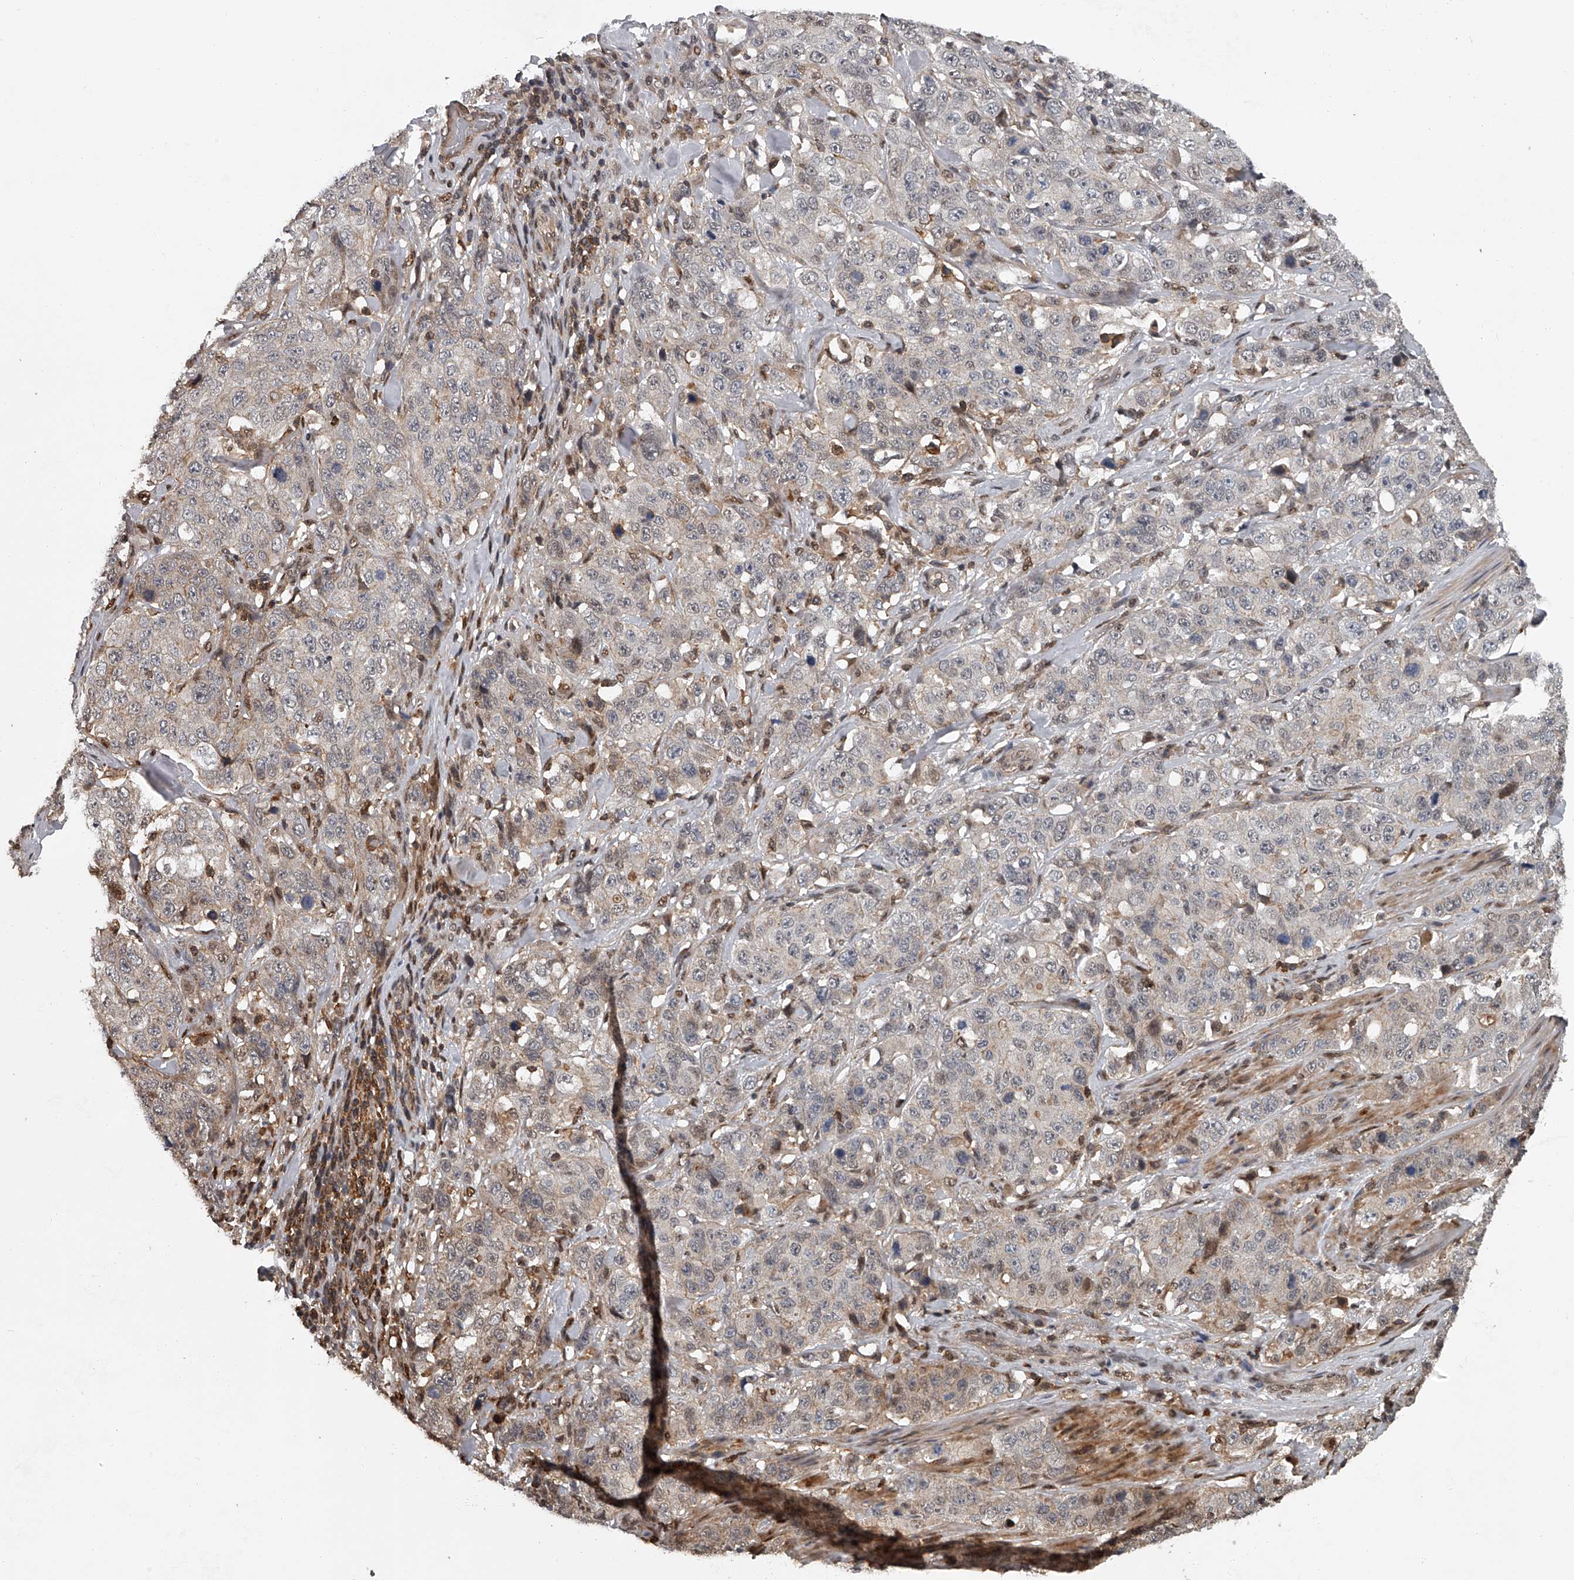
{"staining": {"intensity": "negative", "quantity": "none", "location": "none"}, "tissue": "stomach cancer", "cell_type": "Tumor cells", "image_type": "cancer", "snomed": [{"axis": "morphology", "description": "Adenocarcinoma, NOS"}, {"axis": "topography", "description": "Stomach"}], "caption": "A high-resolution photomicrograph shows IHC staining of adenocarcinoma (stomach), which demonstrates no significant expression in tumor cells. (DAB (3,3'-diaminobenzidine) immunohistochemistry, high magnification).", "gene": "PLEKHG1", "patient": {"sex": "male", "age": 48}}